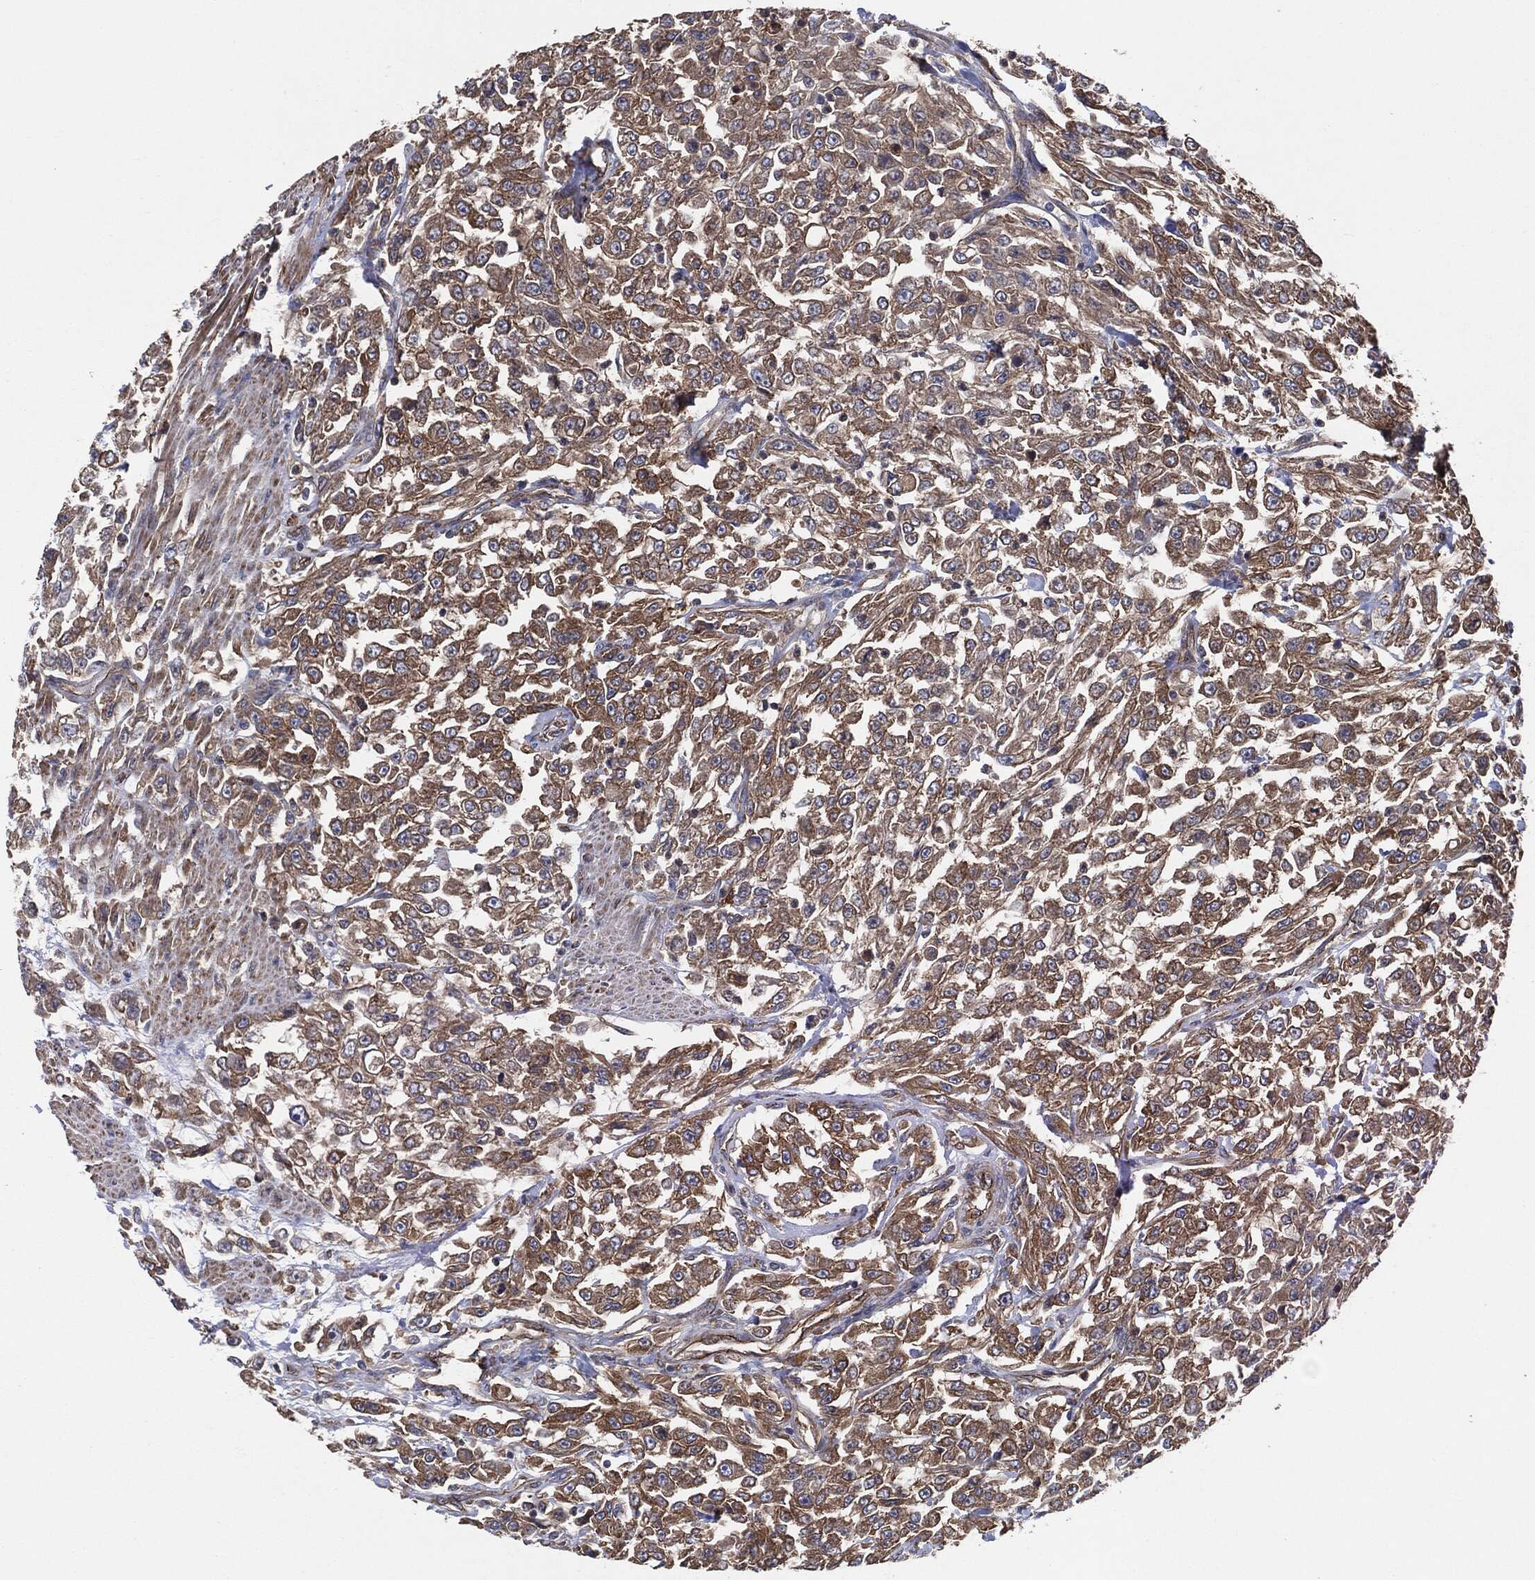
{"staining": {"intensity": "strong", "quantity": "25%-75%", "location": "cytoplasmic/membranous"}, "tissue": "urothelial cancer", "cell_type": "Tumor cells", "image_type": "cancer", "snomed": [{"axis": "morphology", "description": "Urothelial carcinoma, High grade"}, {"axis": "topography", "description": "Urinary bladder"}], "caption": "Protein analysis of urothelial cancer tissue shows strong cytoplasmic/membranous expression in approximately 25%-75% of tumor cells. (DAB = brown stain, brightfield microscopy at high magnification).", "gene": "CTNNA1", "patient": {"sex": "male", "age": 46}}